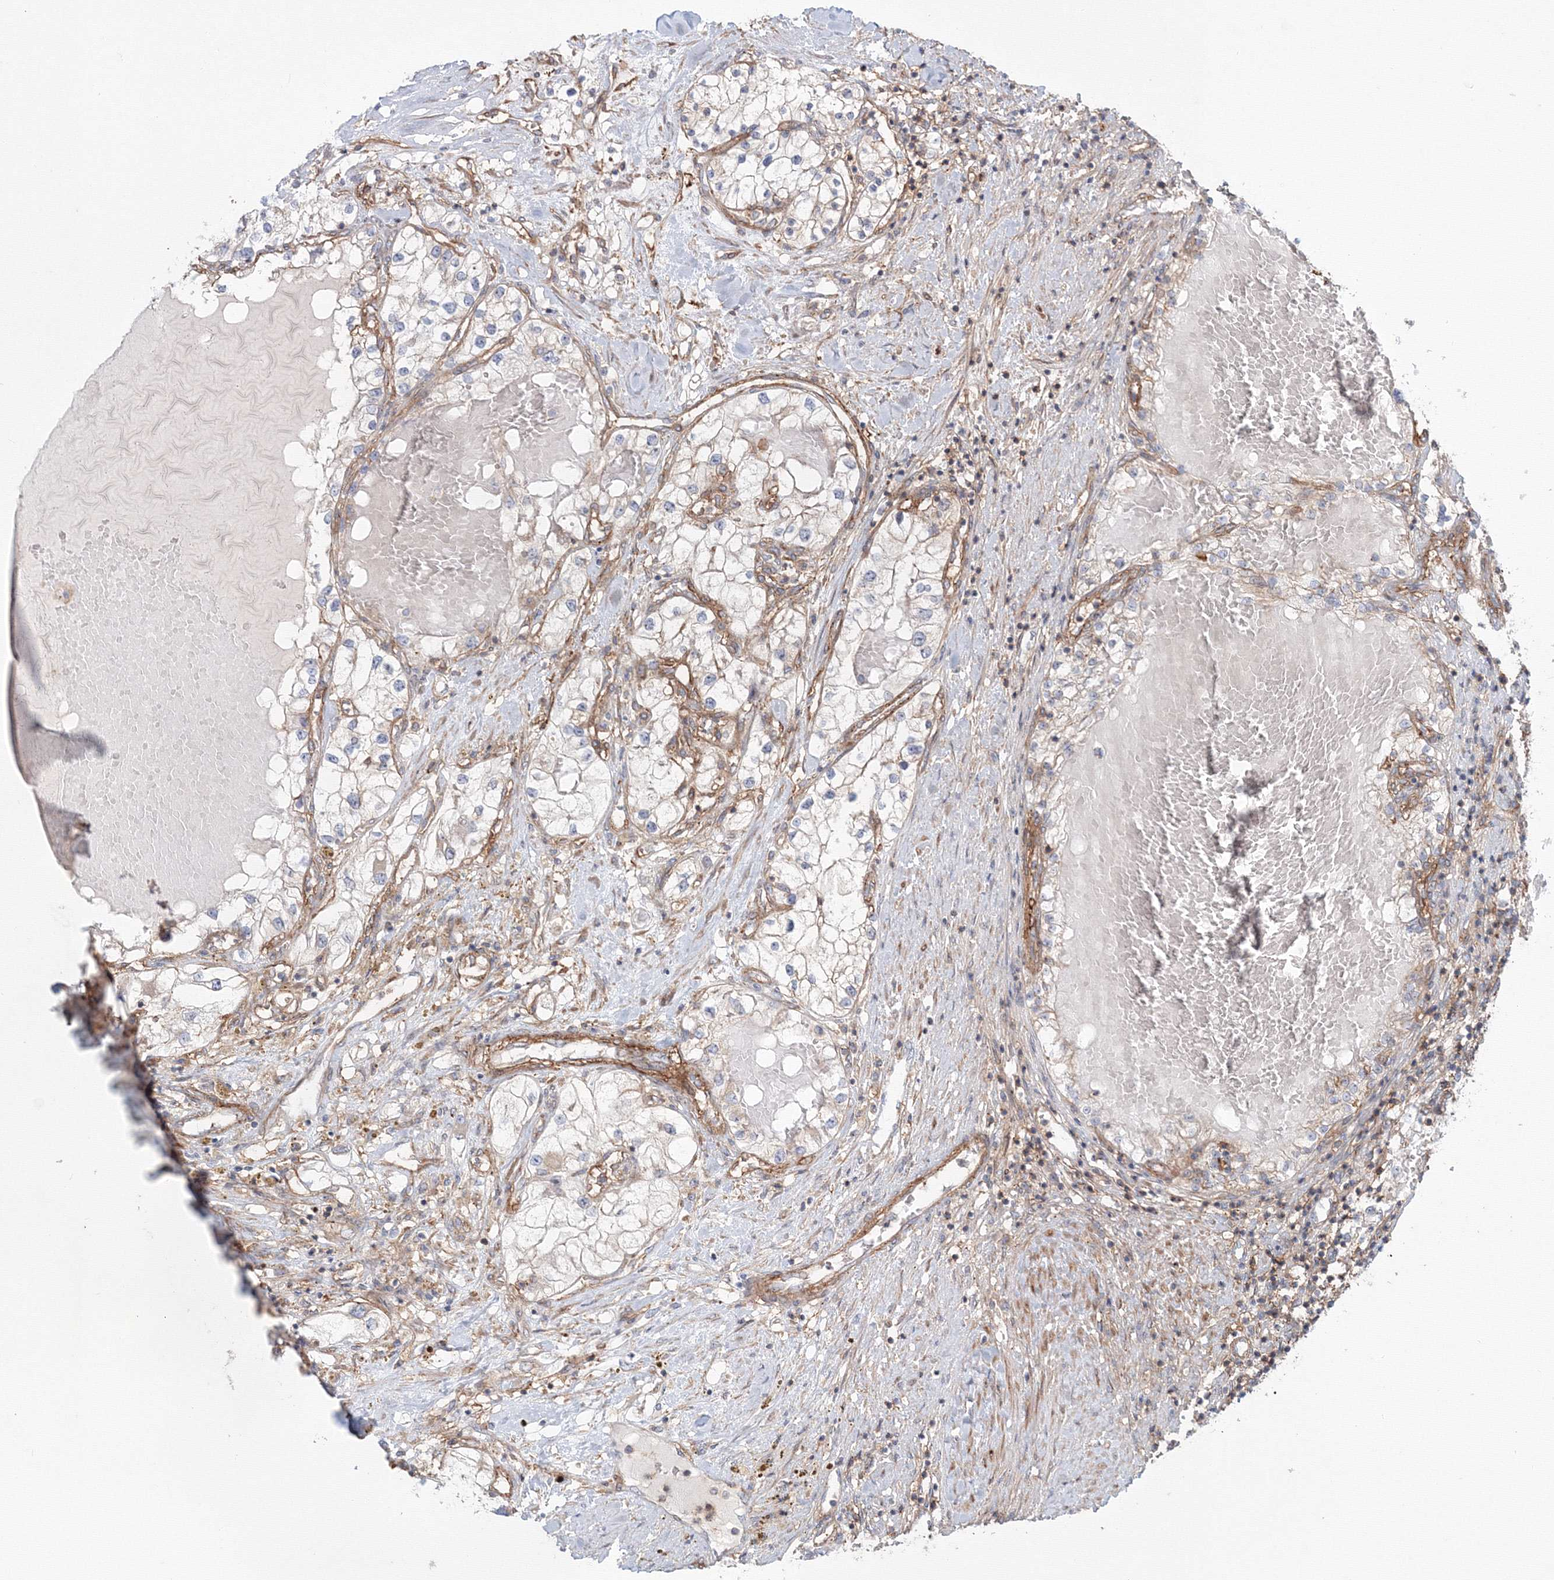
{"staining": {"intensity": "negative", "quantity": "none", "location": "none"}, "tissue": "renal cancer", "cell_type": "Tumor cells", "image_type": "cancer", "snomed": [{"axis": "morphology", "description": "Normal tissue, NOS"}, {"axis": "morphology", "description": "Adenocarcinoma, NOS"}, {"axis": "topography", "description": "Kidney"}], "caption": "Immunohistochemistry (IHC) photomicrograph of human renal cancer stained for a protein (brown), which demonstrates no staining in tumor cells.", "gene": "SH3PXD2A", "patient": {"sex": "male", "age": 68}}